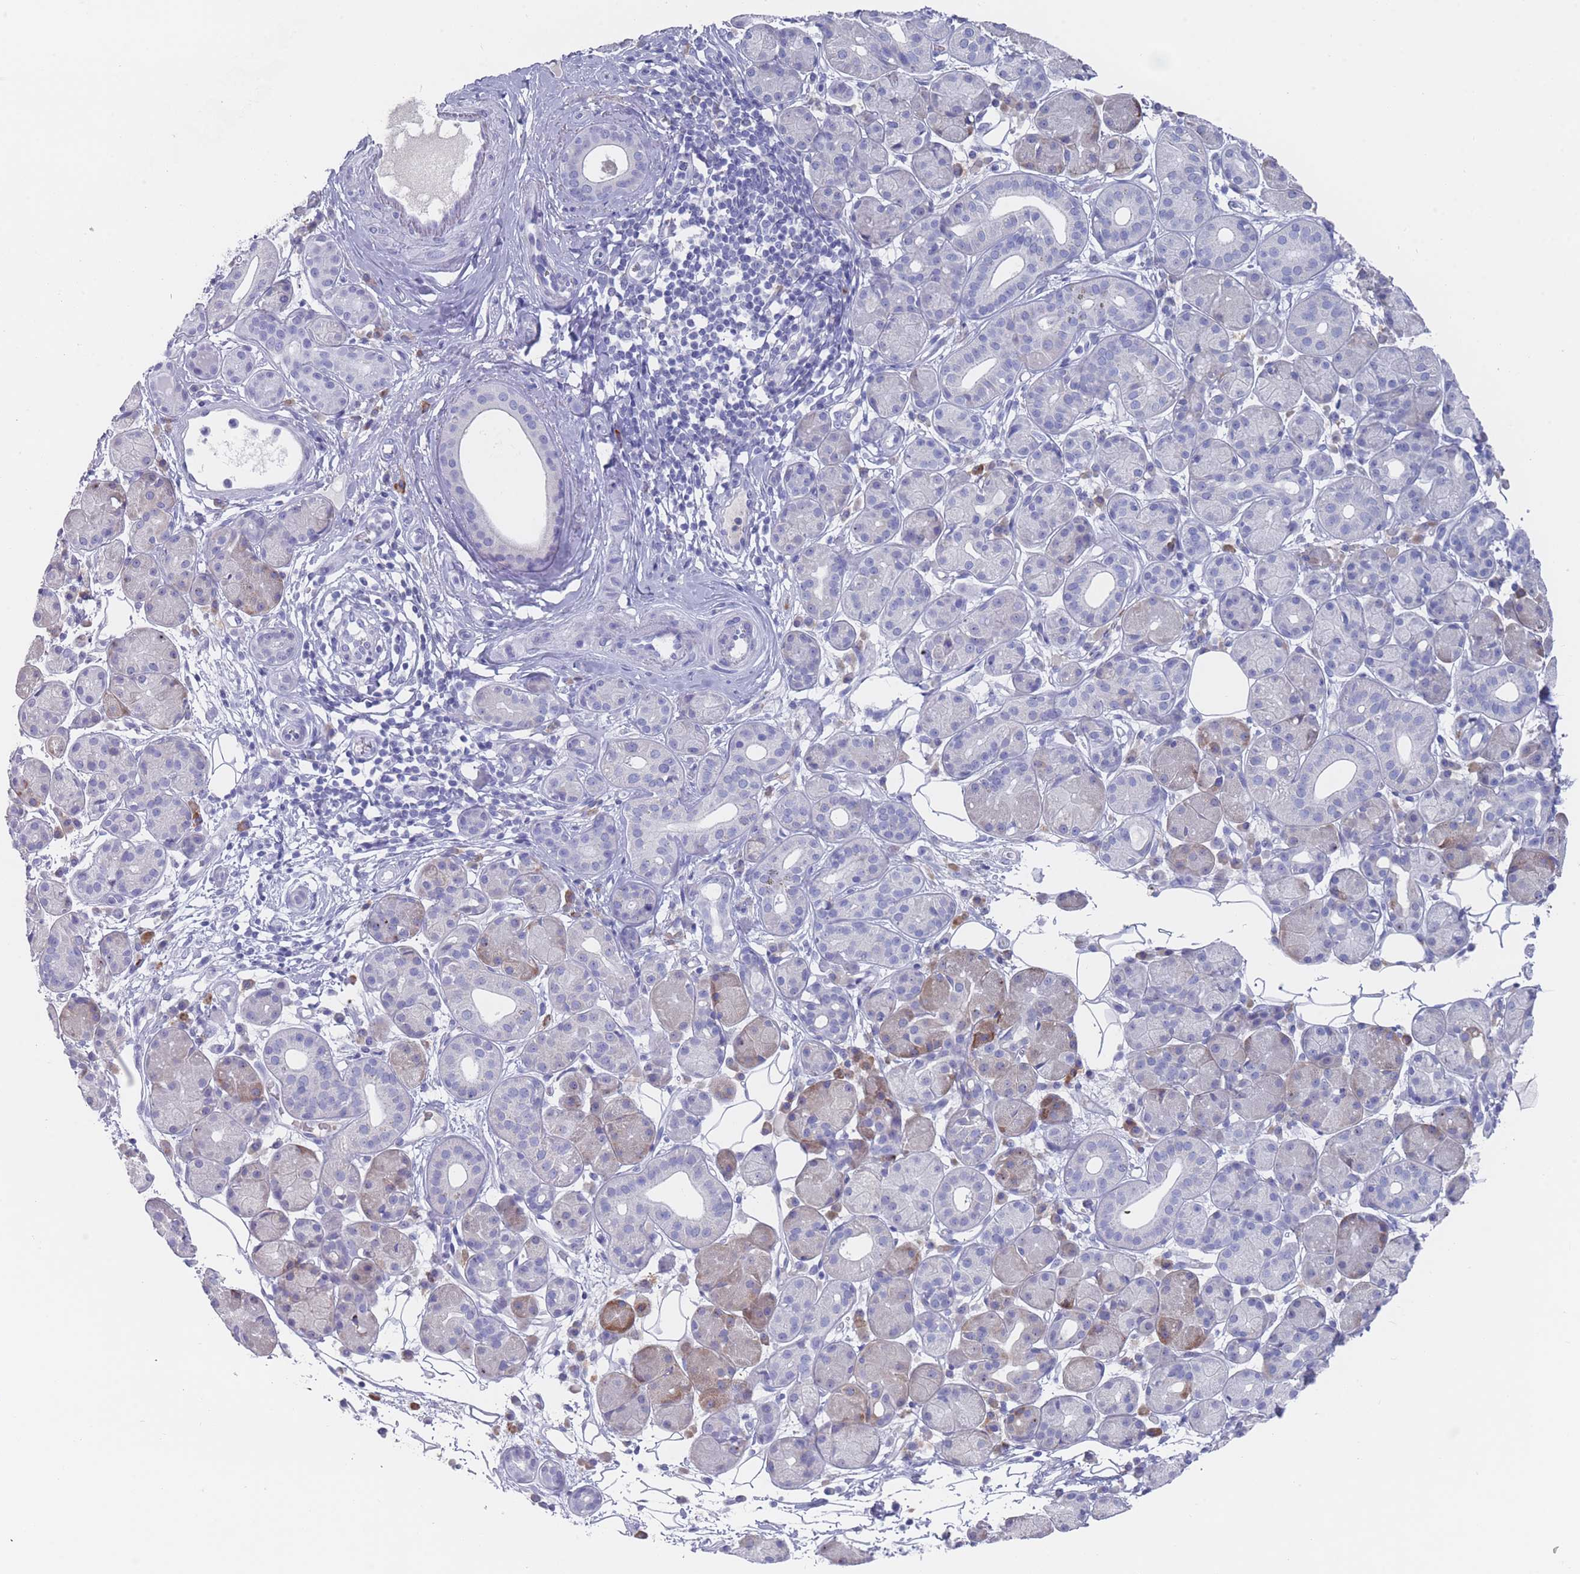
{"staining": {"intensity": "weak", "quantity": "<25%", "location": "cytoplasmic/membranous"}, "tissue": "salivary gland", "cell_type": "Glandular cells", "image_type": "normal", "snomed": [{"axis": "morphology", "description": "Squamous cell carcinoma, NOS"}, {"axis": "topography", "description": "Skin"}, {"axis": "topography", "description": "Head-Neck"}], "caption": "DAB (3,3'-diaminobenzidine) immunohistochemical staining of benign human salivary gland exhibits no significant expression in glandular cells. (Brightfield microscopy of DAB (3,3'-diaminobenzidine) immunohistochemistry at high magnification).", "gene": "ST8SIA5", "patient": {"sex": "male", "age": 80}}